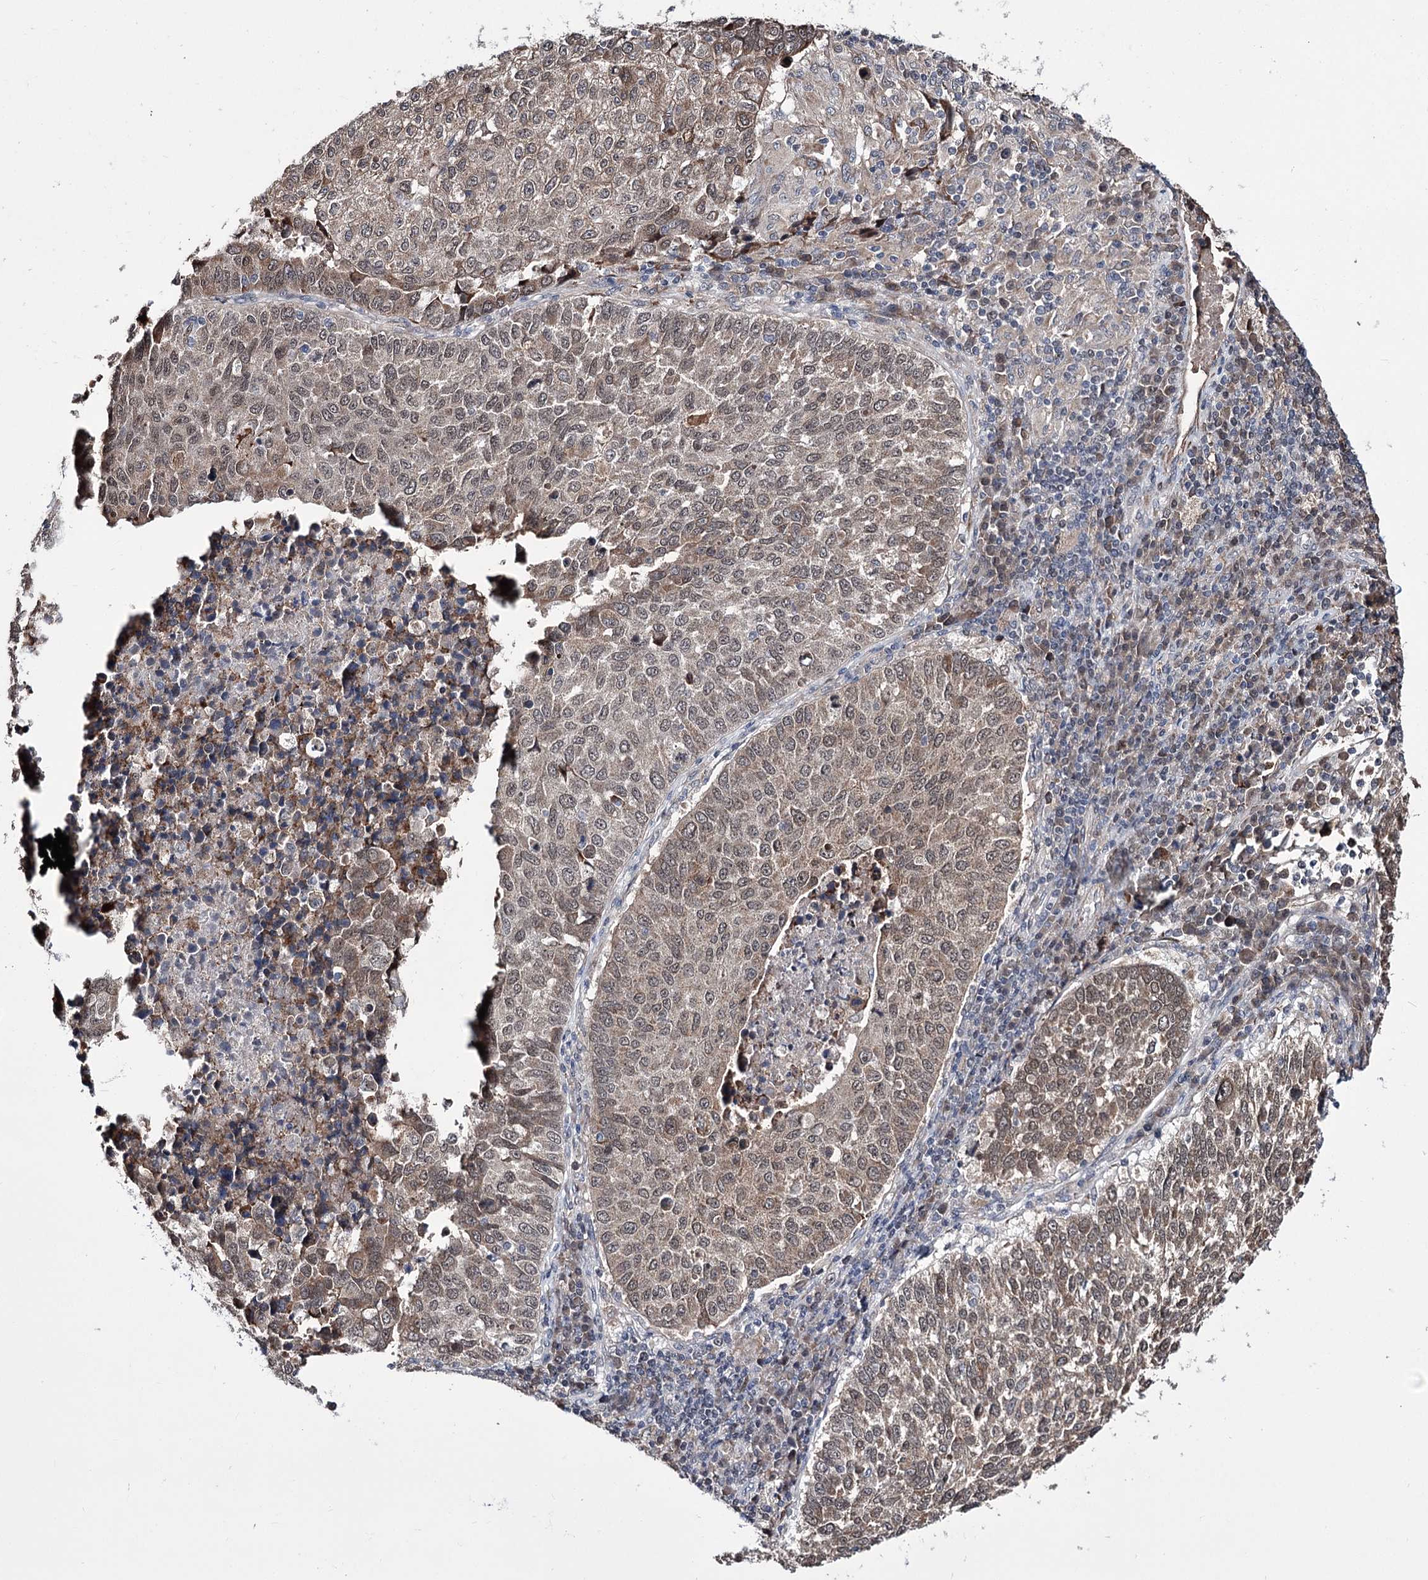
{"staining": {"intensity": "weak", "quantity": "25%-75%", "location": "cytoplasmic/membranous,nuclear"}, "tissue": "lung cancer", "cell_type": "Tumor cells", "image_type": "cancer", "snomed": [{"axis": "morphology", "description": "Squamous cell carcinoma, NOS"}, {"axis": "topography", "description": "Lung"}], "caption": "Squamous cell carcinoma (lung) stained for a protein reveals weak cytoplasmic/membranous and nuclear positivity in tumor cells.", "gene": "PPRC1", "patient": {"sex": "male", "age": 73}}